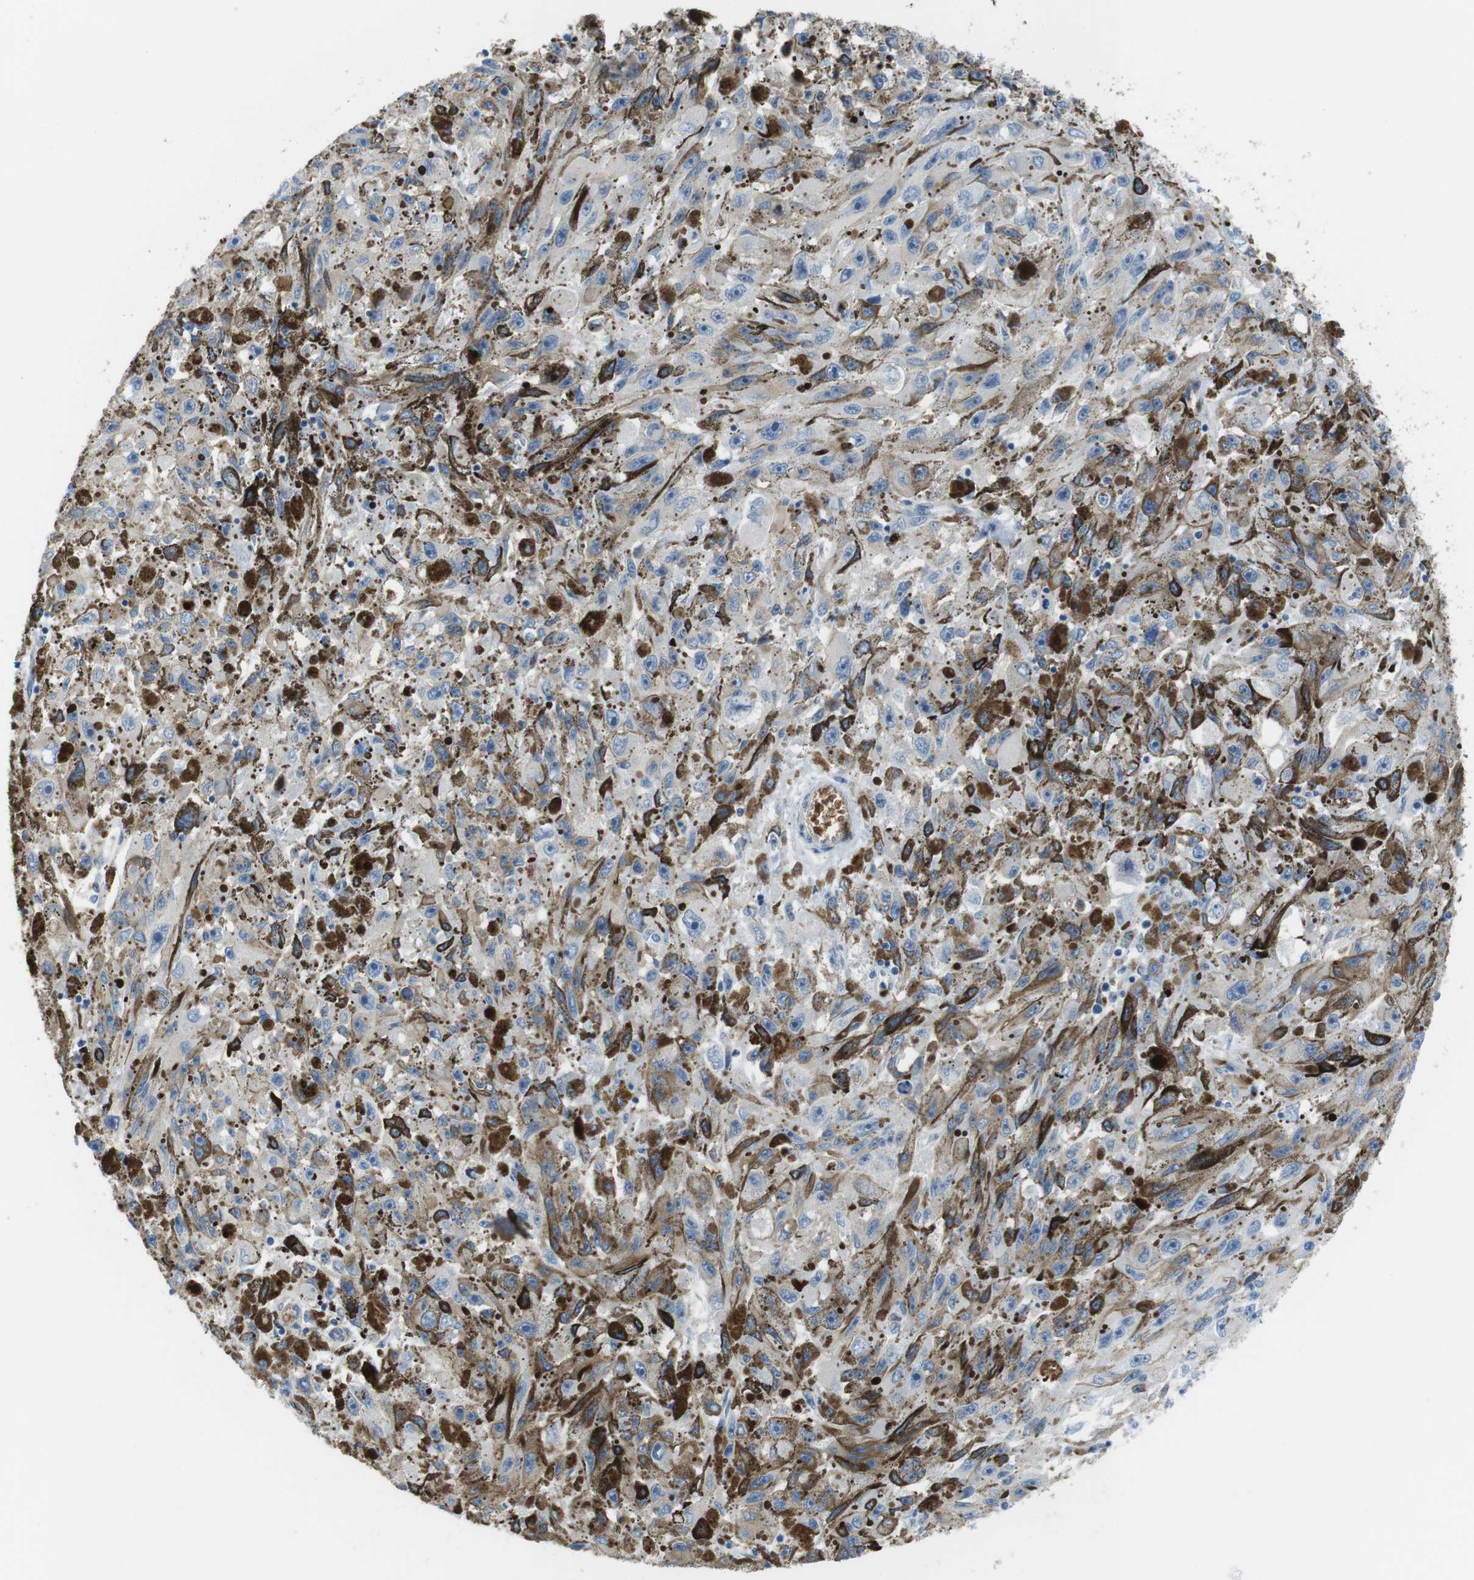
{"staining": {"intensity": "weak", "quantity": "<25%", "location": "cytoplasmic/membranous"}, "tissue": "melanoma", "cell_type": "Tumor cells", "image_type": "cancer", "snomed": [{"axis": "morphology", "description": "Malignant melanoma, NOS"}, {"axis": "topography", "description": "Skin"}], "caption": "High power microscopy histopathology image of an IHC micrograph of melanoma, revealing no significant positivity in tumor cells.", "gene": "ADCY10", "patient": {"sex": "female", "age": 104}}